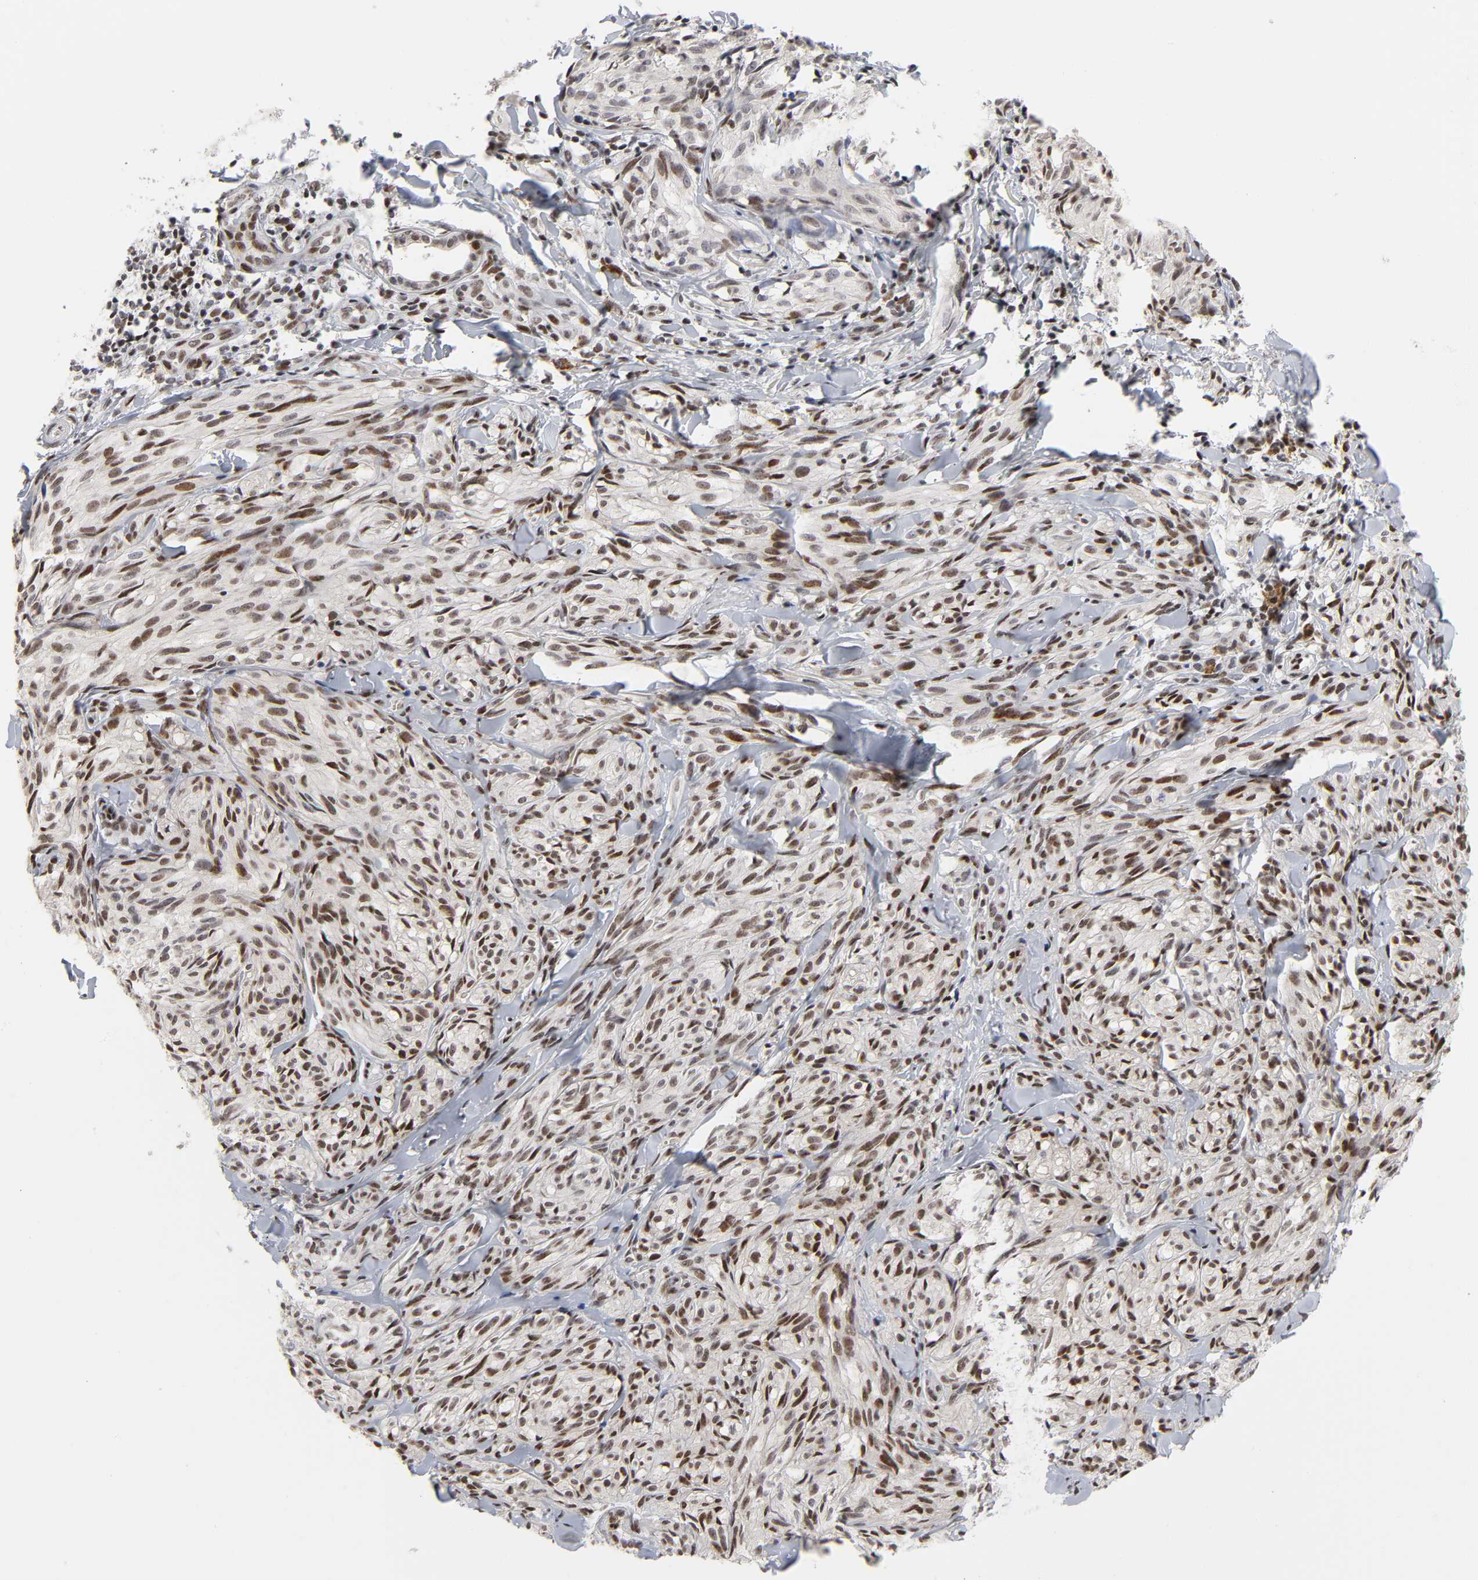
{"staining": {"intensity": "strong", "quantity": ">75%", "location": "nuclear"}, "tissue": "melanoma", "cell_type": "Tumor cells", "image_type": "cancer", "snomed": [{"axis": "morphology", "description": "Malignant melanoma, Metastatic site"}, {"axis": "topography", "description": "Skin"}], "caption": "Melanoma was stained to show a protein in brown. There is high levels of strong nuclear expression in approximately >75% of tumor cells. The protein is stained brown, and the nuclei are stained in blue (DAB (3,3'-diaminobenzidine) IHC with brightfield microscopy, high magnification).", "gene": "CREBBP", "patient": {"sex": "female", "age": 66}}